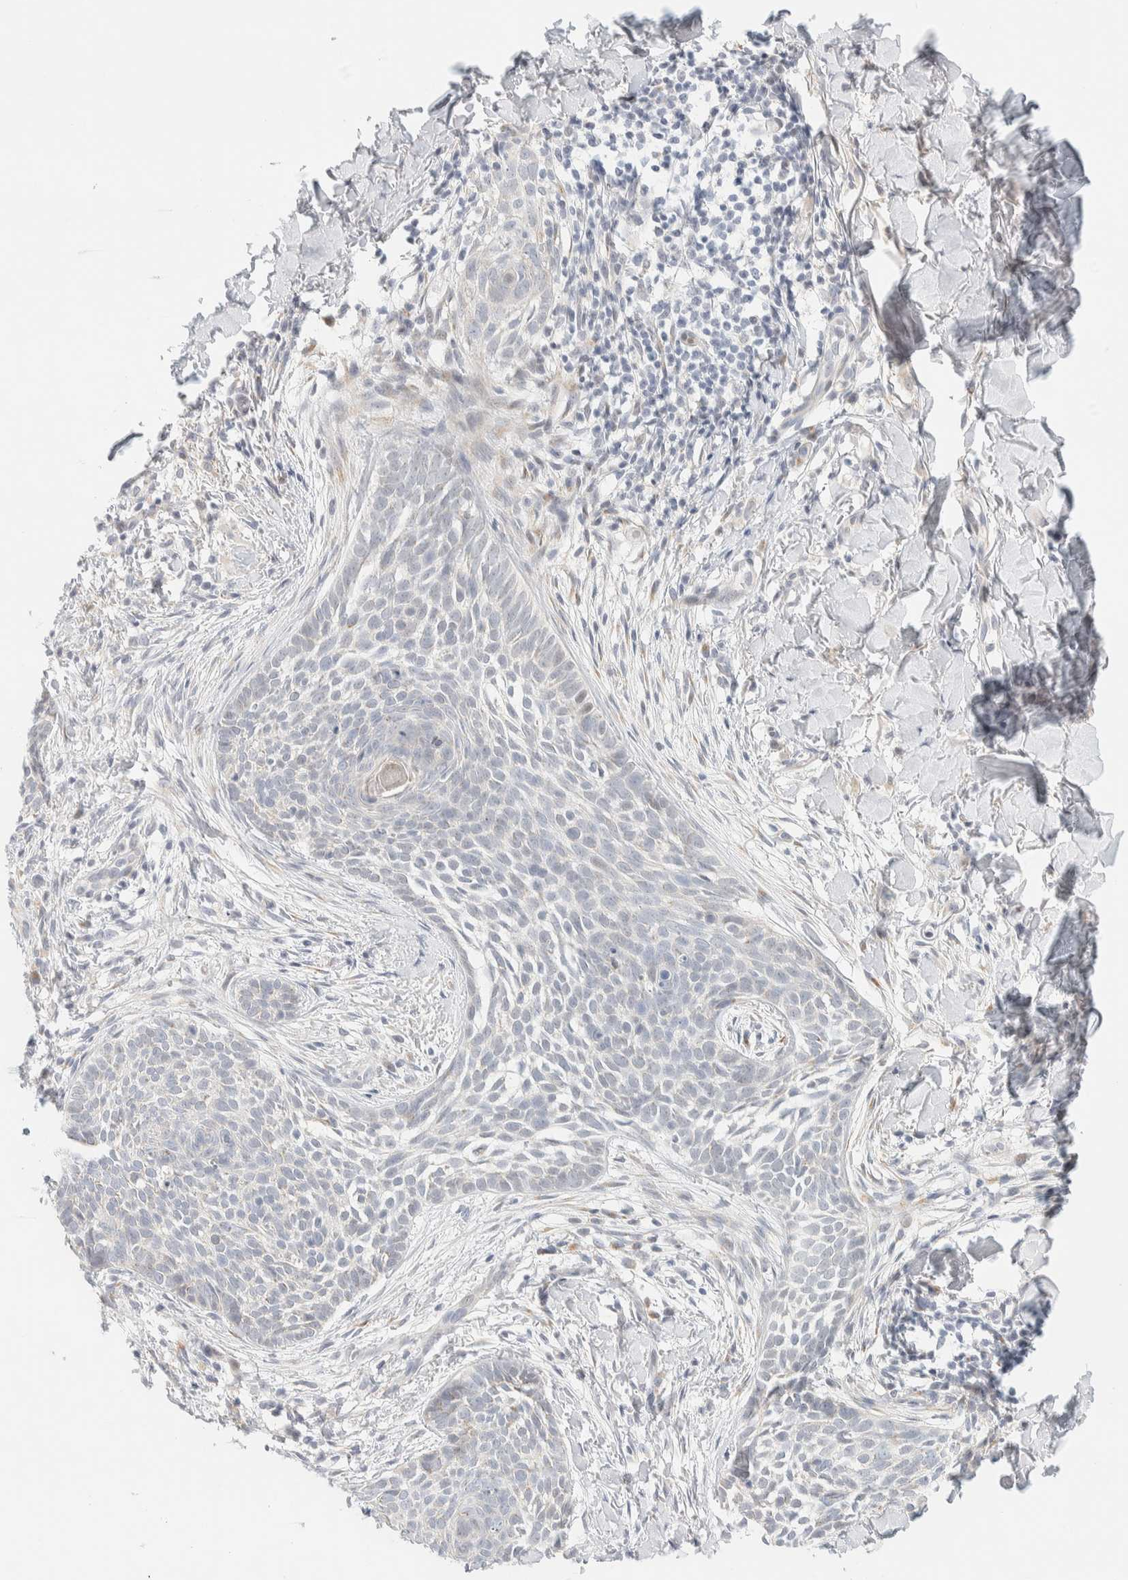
{"staining": {"intensity": "negative", "quantity": "none", "location": "none"}, "tissue": "skin cancer", "cell_type": "Tumor cells", "image_type": "cancer", "snomed": [{"axis": "morphology", "description": "Normal tissue, NOS"}, {"axis": "morphology", "description": "Basal cell carcinoma"}, {"axis": "topography", "description": "Skin"}], "caption": "Protein analysis of skin basal cell carcinoma shows no significant expression in tumor cells.", "gene": "SPNS3", "patient": {"sex": "male", "age": 67}}